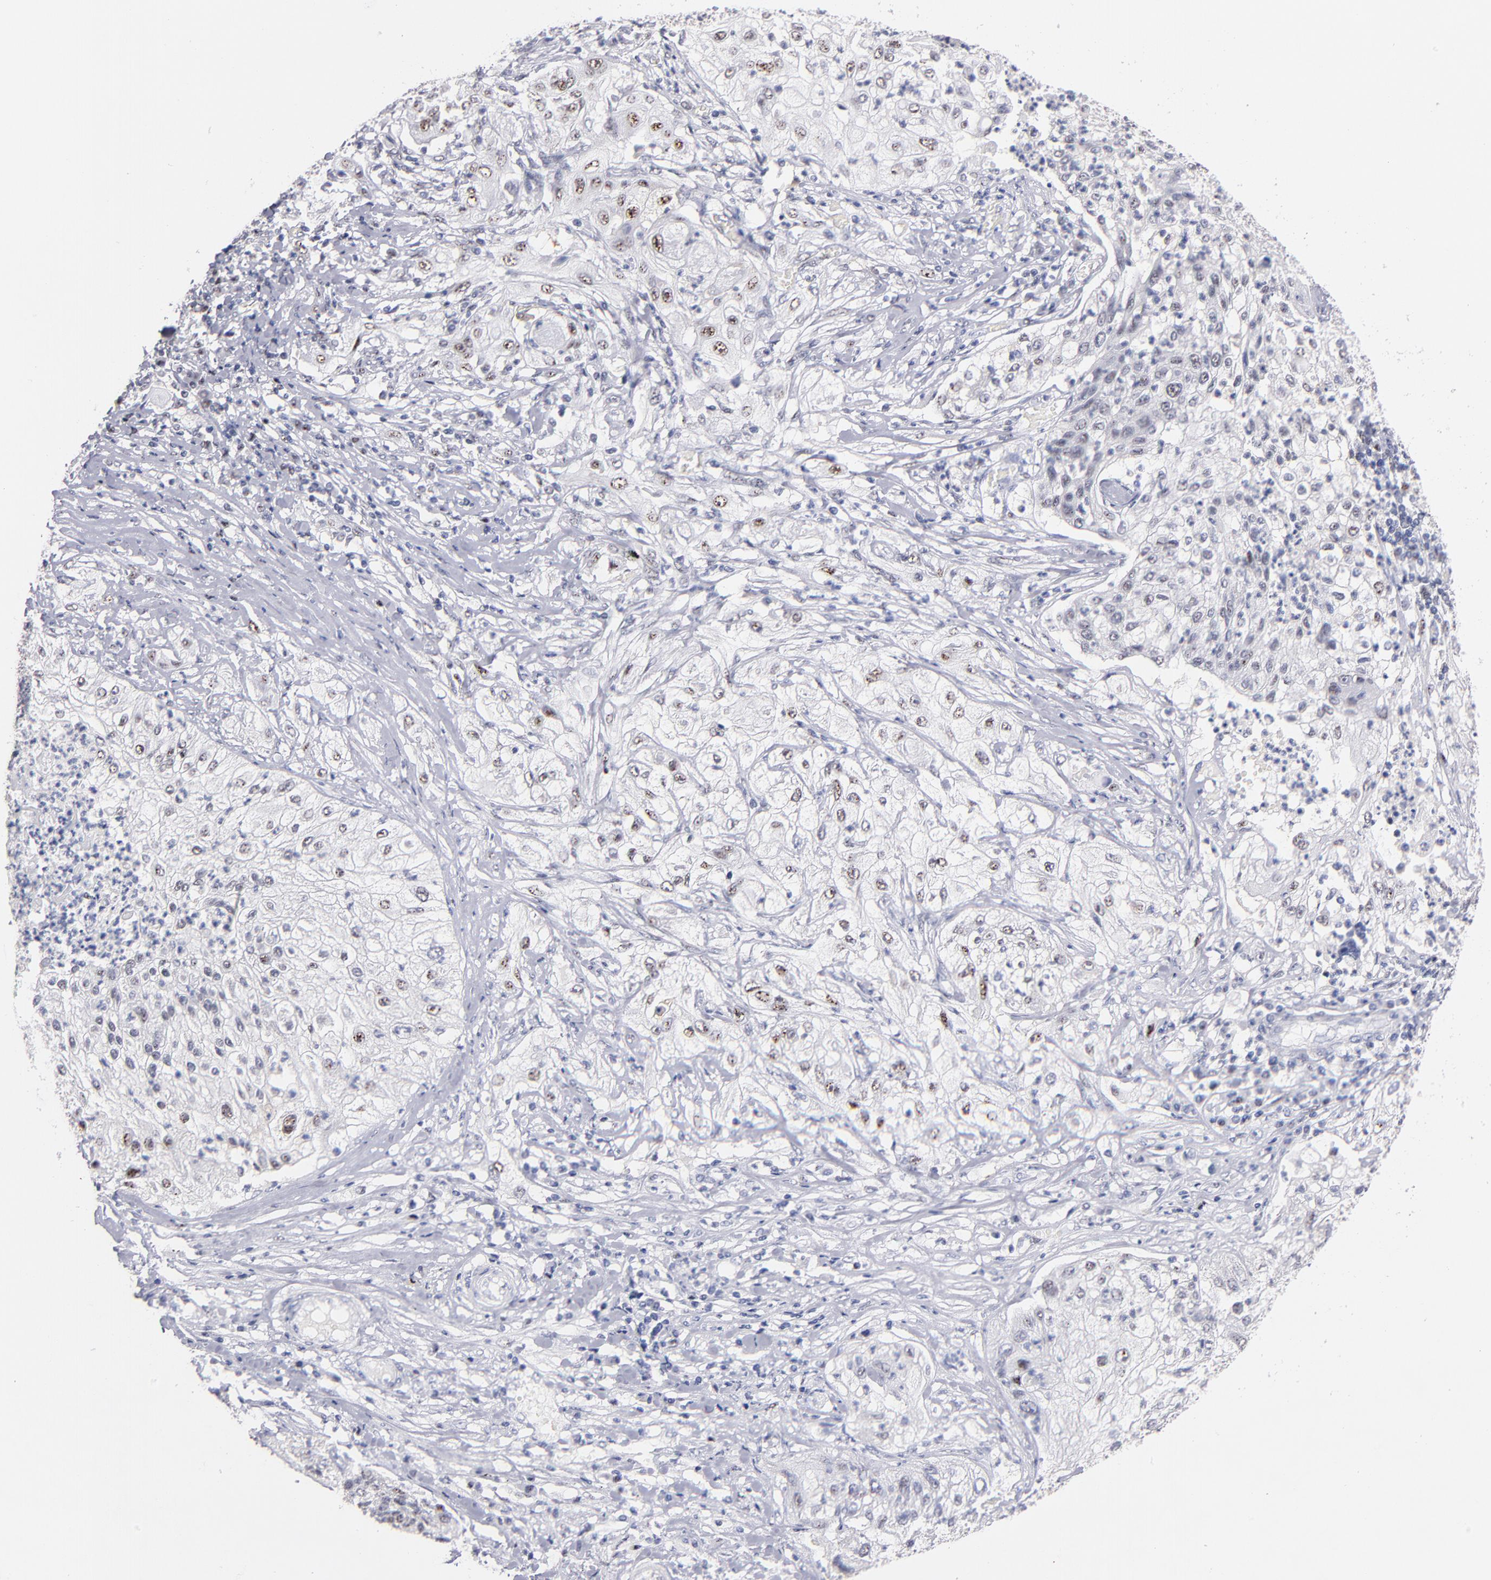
{"staining": {"intensity": "weak", "quantity": "25%-75%", "location": "nuclear"}, "tissue": "lung cancer", "cell_type": "Tumor cells", "image_type": "cancer", "snomed": [{"axis": "morphology", "description": "Inflammation, NOS"}, {"axis": "morphology", "description": "Squamous cell carcinoma, NOS"}, {"axis": "topography", "description": "Lymph node"}, {"axis": "topography", "description": "Soft tissue"}, {"axis": "topography", "description": "Lung"}], "caption": "Brown immunohistochemical staining in lung squamous cell carcinoma reveals weak nuclear expression in approximately 25%-75% of tumor cells.", "gene": "RAF1", "patient": {"sex": "male", "age": 66}}